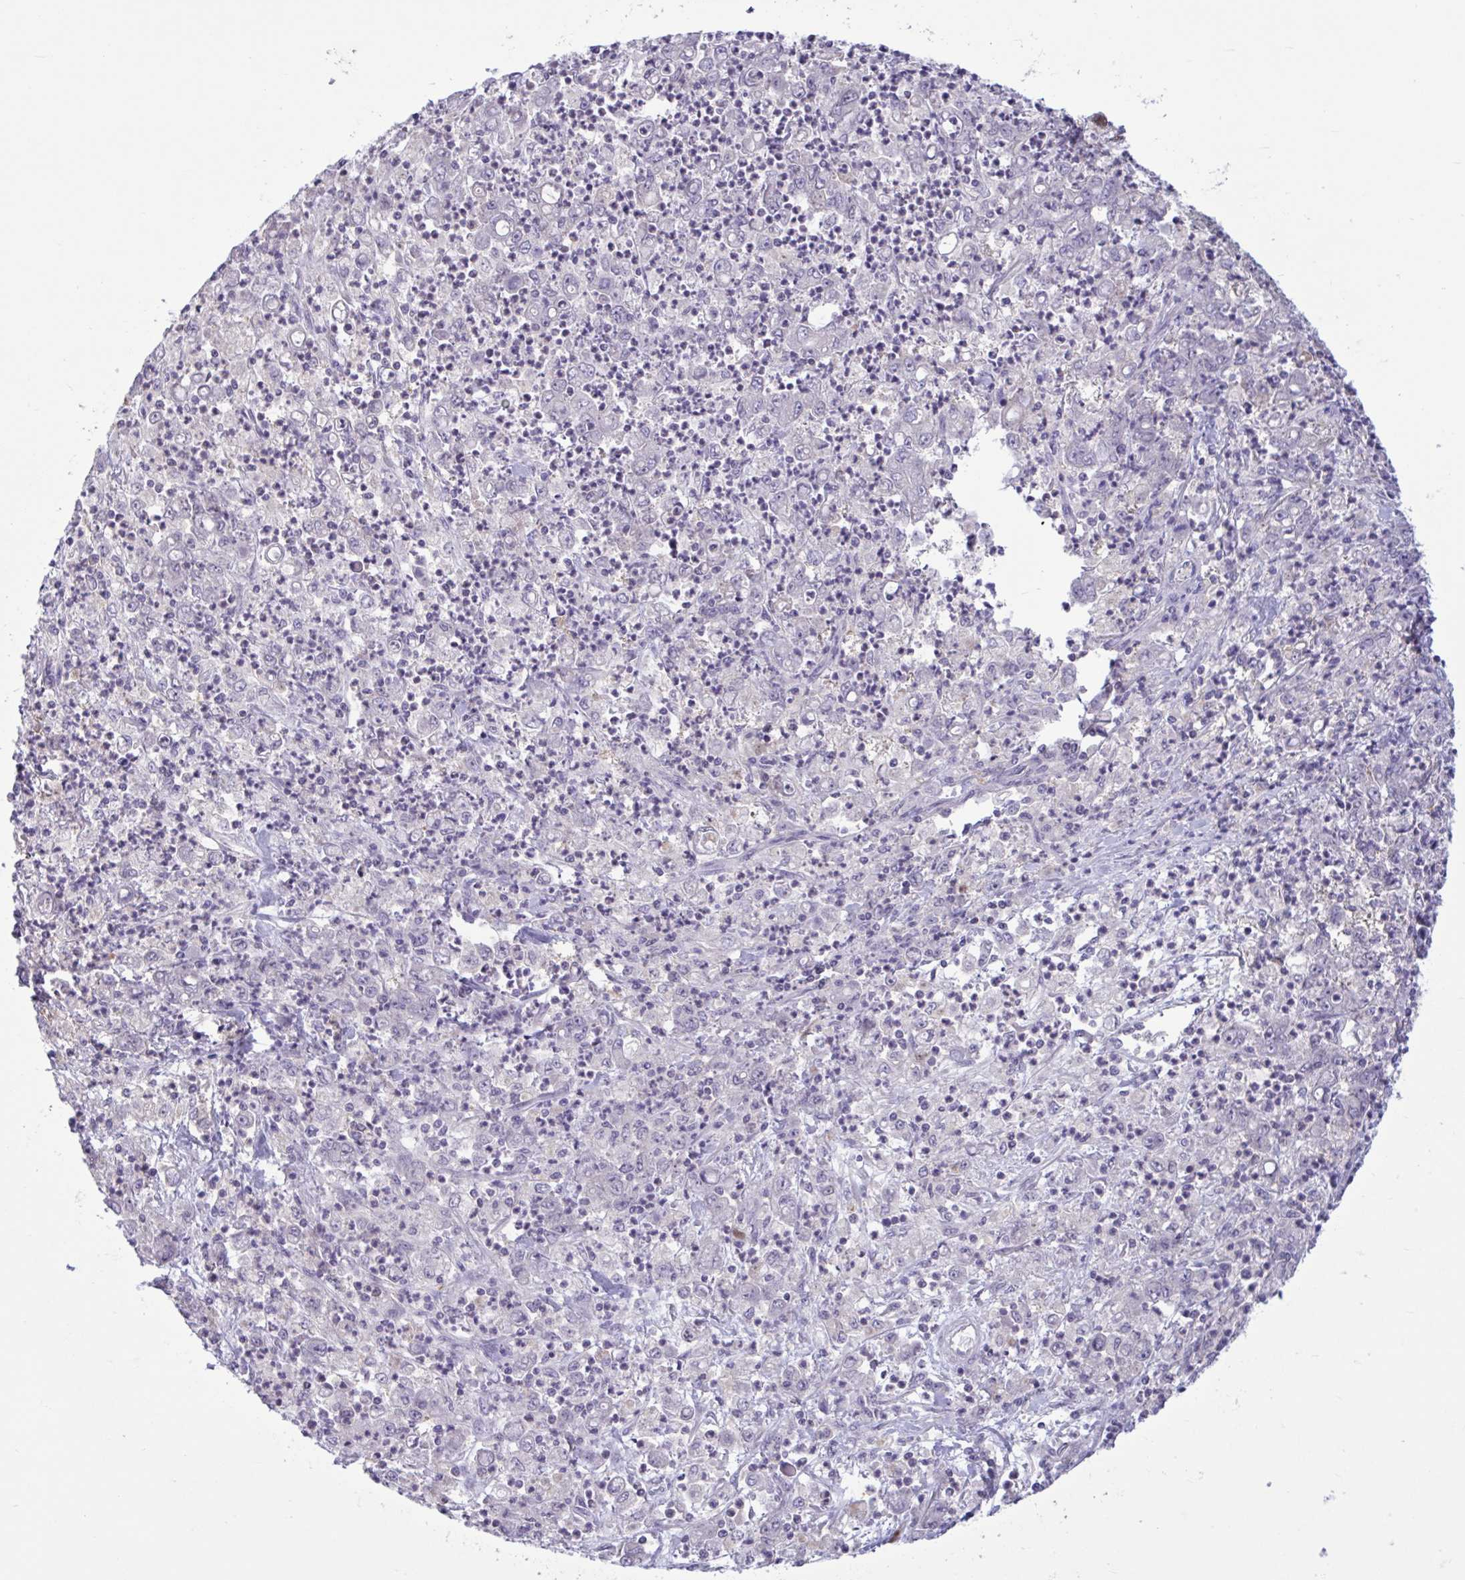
{"staining": {"intensity": "negative", "quantity": "none", "location": "none"}, "tissue": "stomach cancer", "cell_type": "Tumor cells", "image_type": "cancer", "snomed": [{"axis": "morphology", "description": "Adenocarcinoma, NOS"}, {"axis": "topography", "description": "Stomach, lower"}], "caption": "IHC photomicrograph of human stomach cancer stained for a protein (brown), which reveals no positivity in tumor cells.", "gene": "RBL1", "patient": {"sex": "female", "age": 71}}